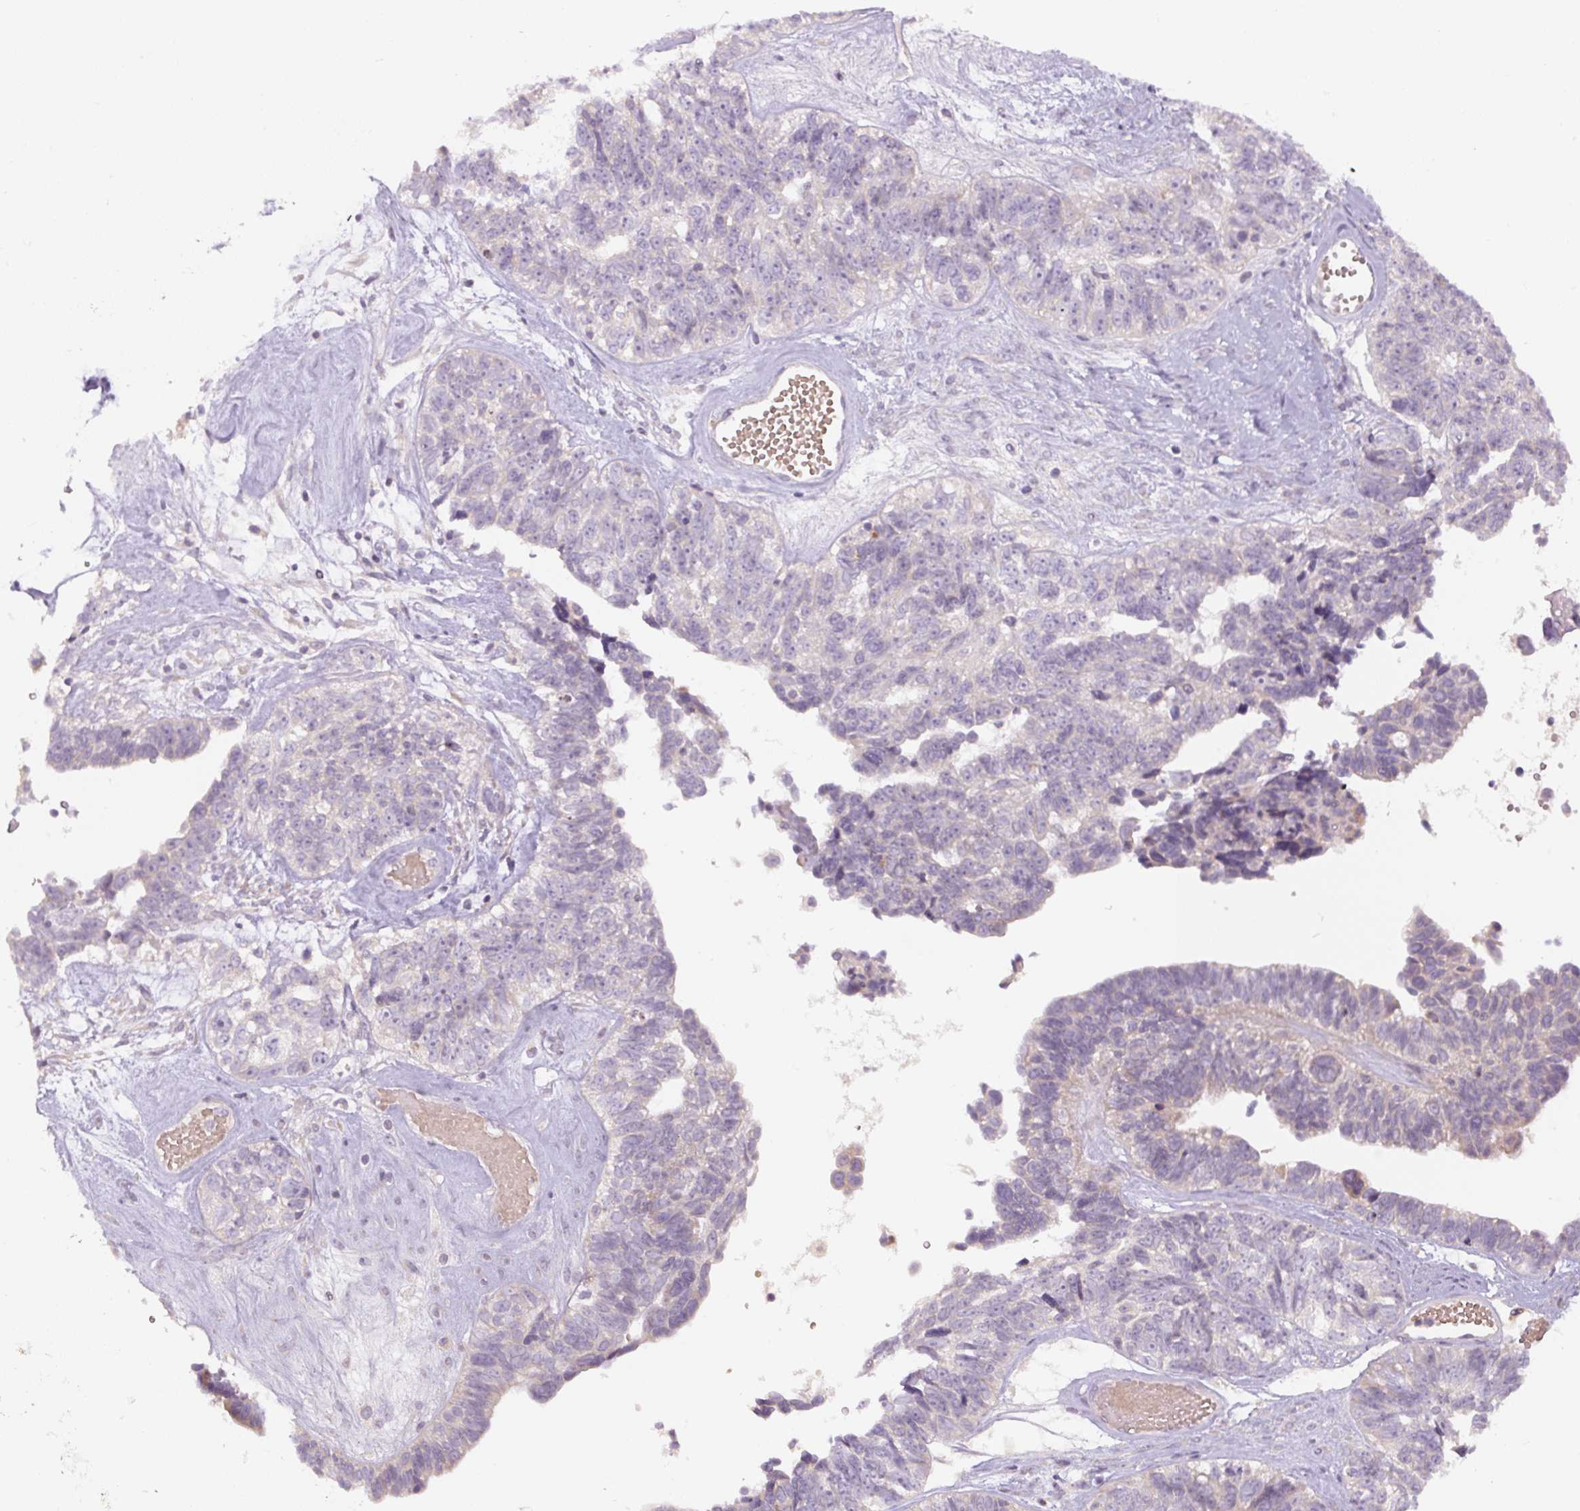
{"staining": {"intensity": "negative", "quantity": "none", "location": "none"}, "tissue": "ovarian cancer", "cell_type": "Tumor cells", "image_type": "cancer", "snomed": [{"axis": "morphology", "description": "Cystadenocarcinoma, serous, NOS"}, {"axis": "topography", "description": "Ovary"}], "caption": "Tumor cells show no significant protein staining in serous cystadenocarcinoma (ovarian). The staining was performed using DAB (3,3'-diaminobenzidine) to visualize the protein expression in brown, while the nuclei were stained in blue with hematoxylin (Magnification: 20x).", "gene": "YIF1B", "patient": {"sex": "female", "age": 79}}